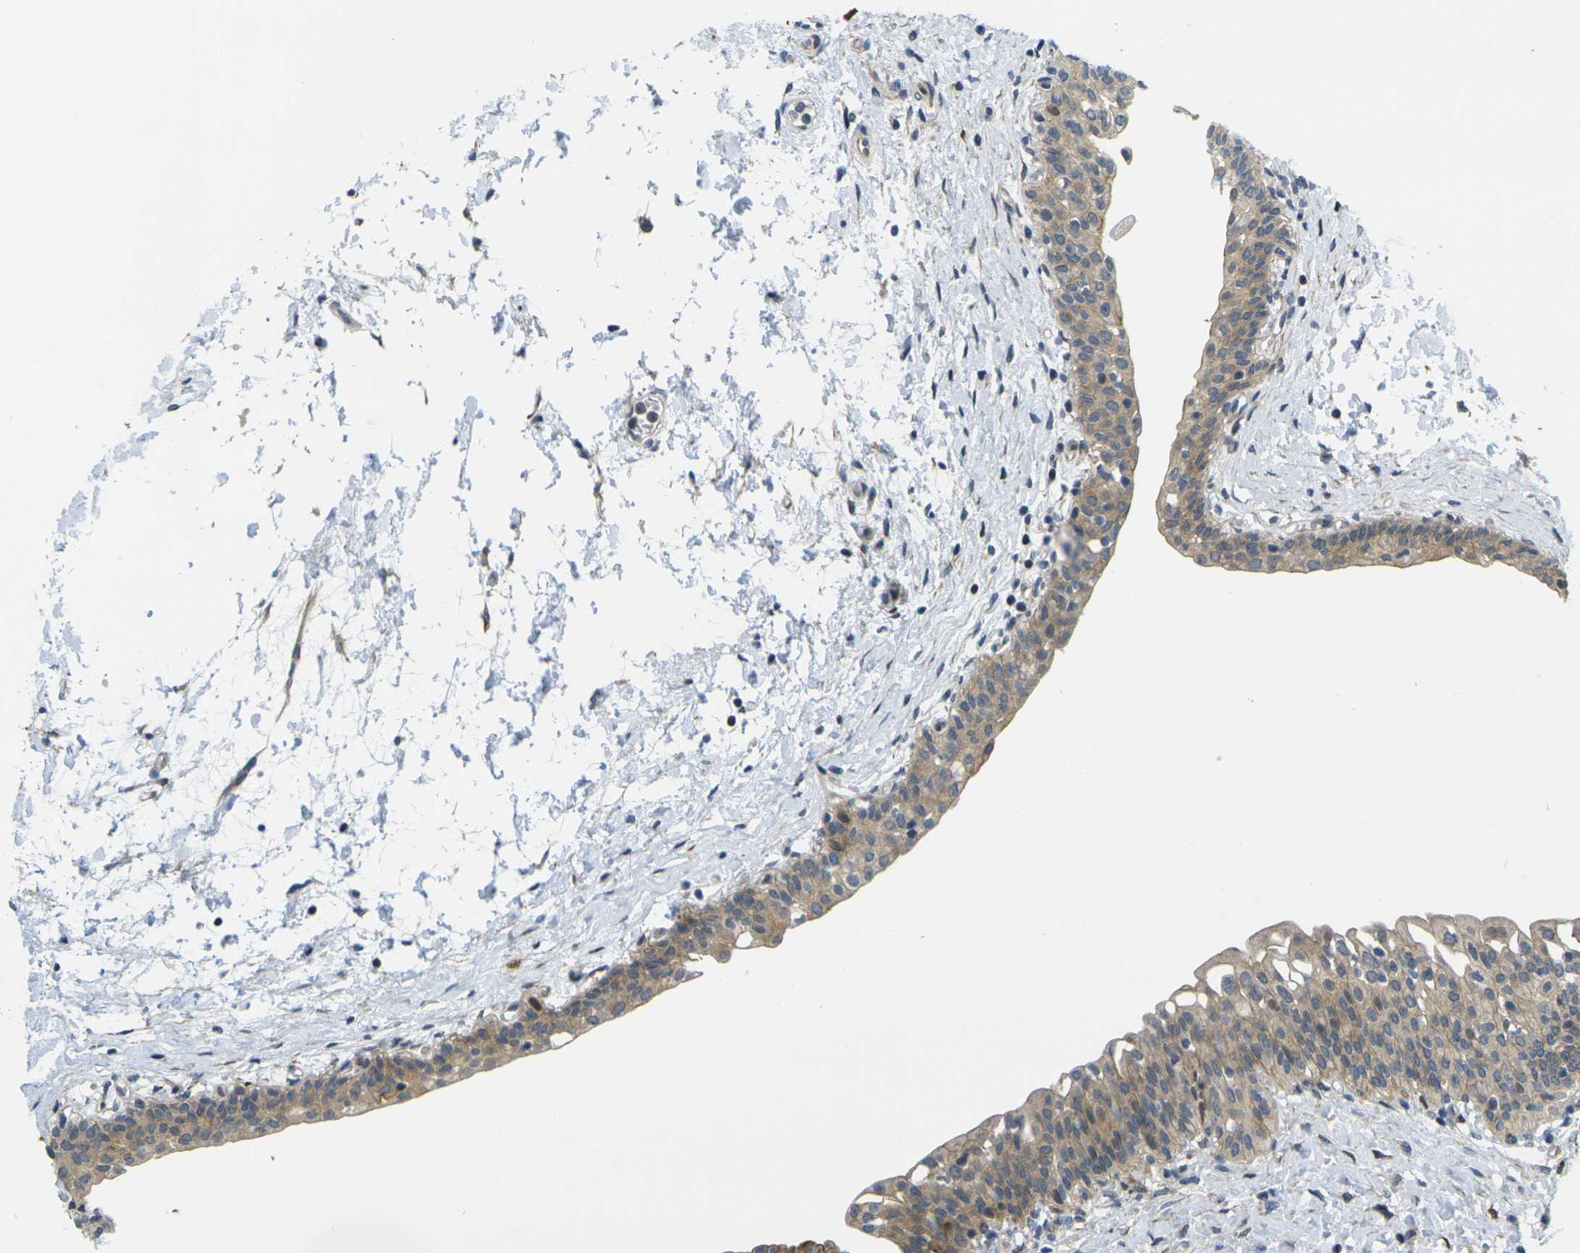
{"staining": {"intensity": "moderate", "quantity": ">75%", "location": "cytoplasmic/membranous"}, "tissue": "urinary bladder", "cell_type": "Urothelial cells", "image_type": "normal", "snomed": [{"axis": "morphology", "description": "Normal tissue, NOS"}, {"axis": "topography", "description": "Urinary bladder"}], "caption": "Protein expression analysis of benign human urinary bladder reveals moderate cytoplasmic/membranous positivity in approximately >75% of urothelial cells.", "gene": "ROBO2", "patient": {"sex": "male", "age": 55}}